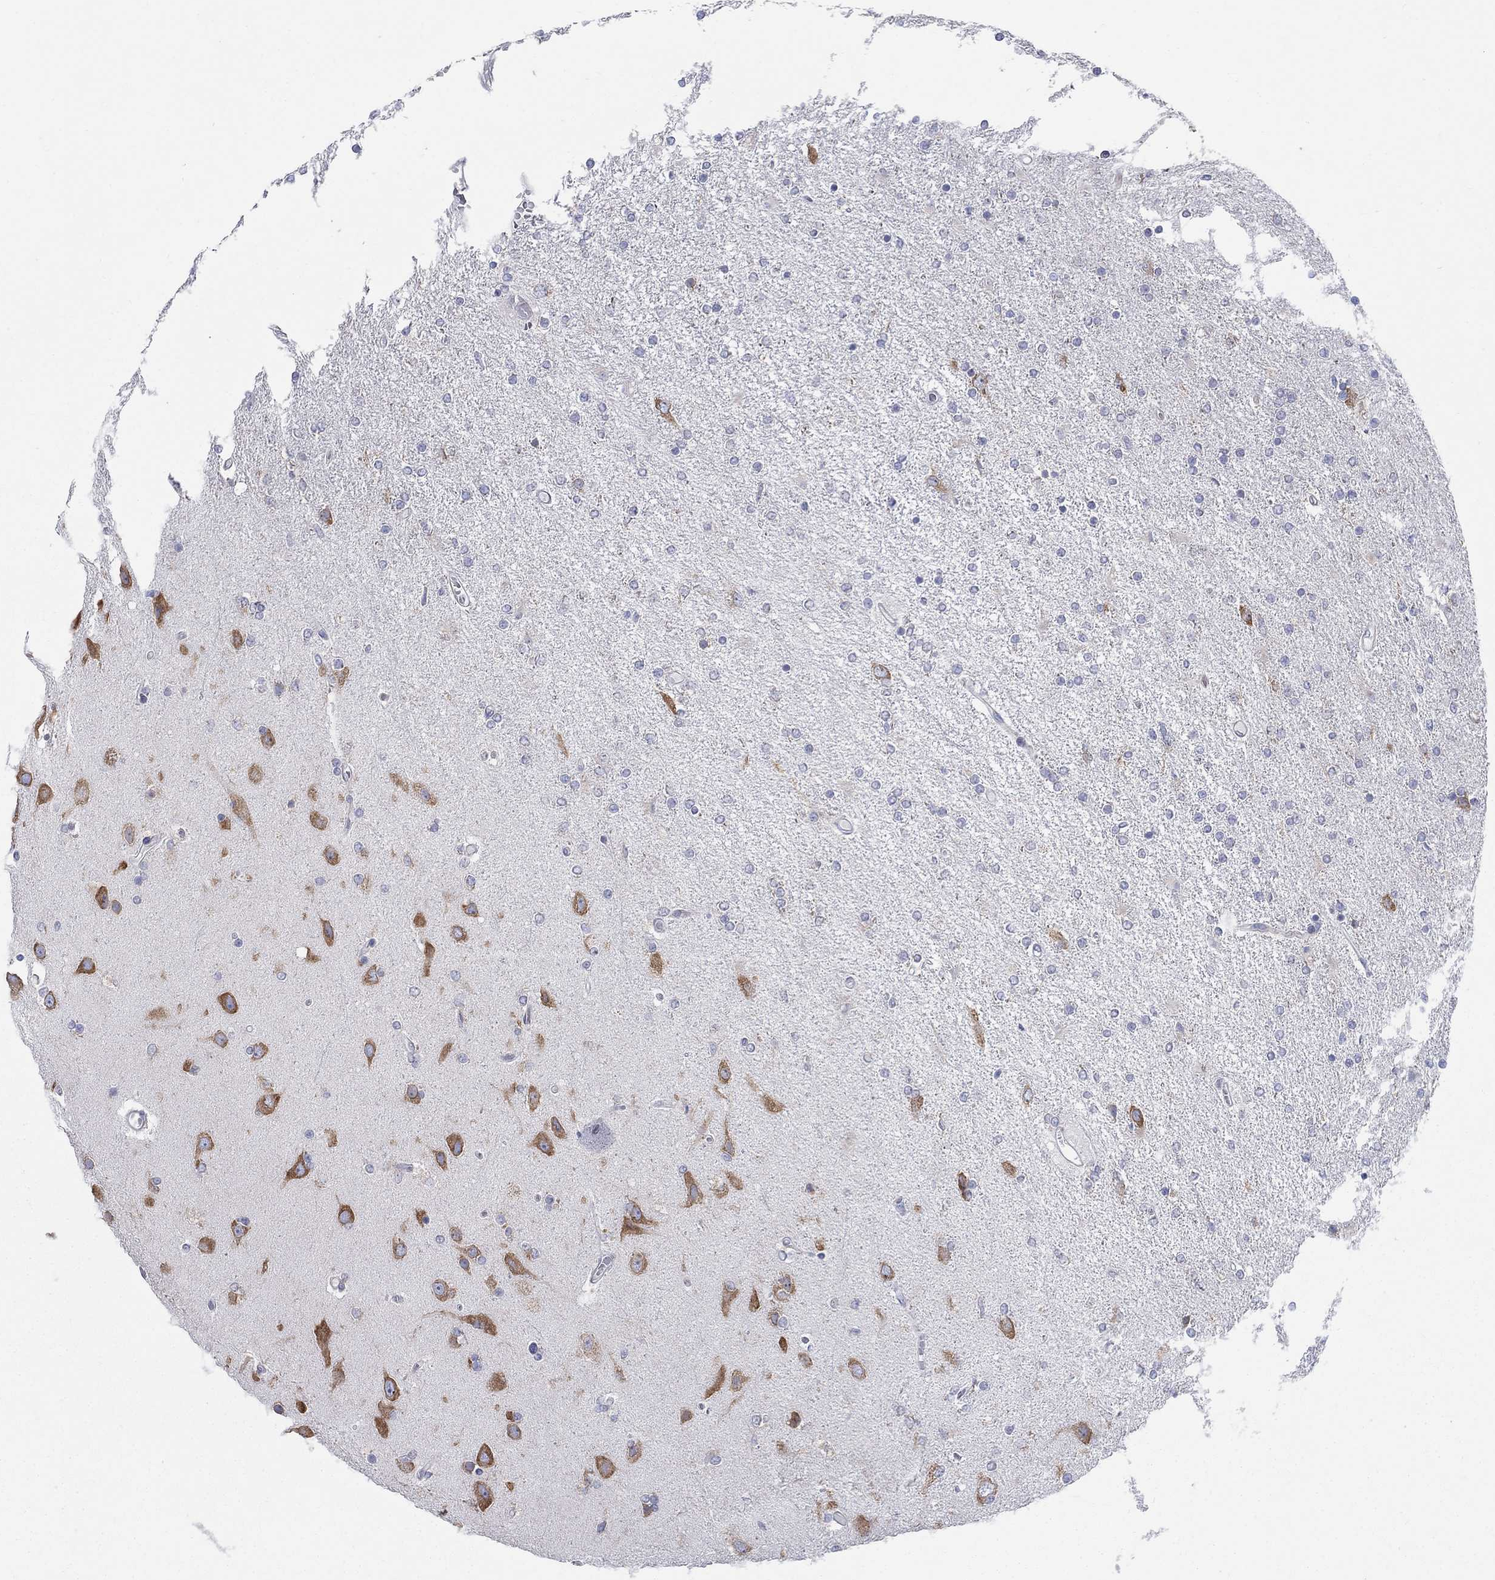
{"staining": {"intensity": "negative", "quantity": "none", "location": "none"}, "tissue": "glioma", "cell_type": "Tumor cells", "image_type": "cancer", "snomed": [{"axis": "morphology", "description": "Glioma, malignant, High grade"}, {"axis": "topography", "description": "Cerebral cortex"}], "caption": "Immunohistochemical staining of high-grade glioma (malignant) displays no significant expression in tumor cells. (DAB immunohistochemistry (IHC) visualized using brightfield microscopy, high magnification).", "gene": "TMEM59", "patient": {"sex": "male", "age": 70}}